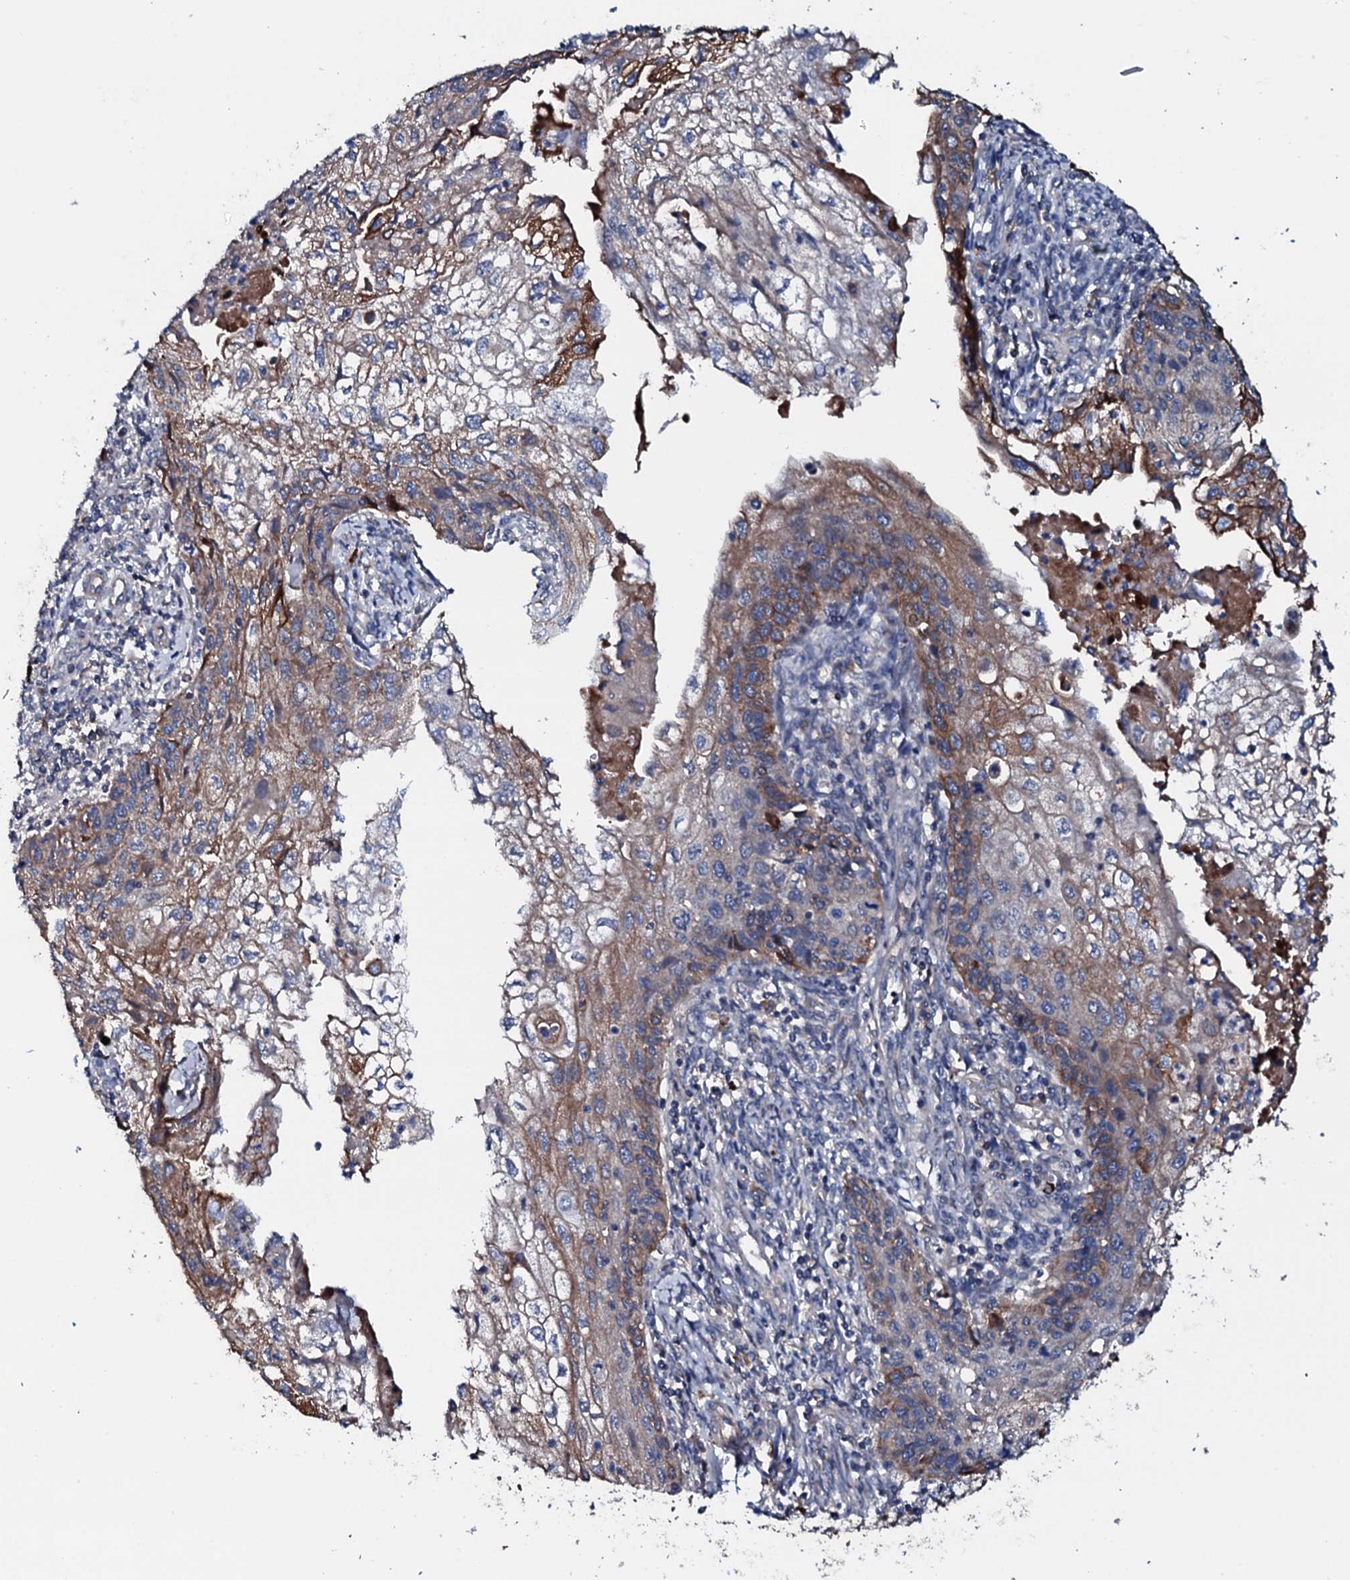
{"staining": {"intensity": "moderate", "quantity": "<25%", "location": "cytoplasmic/membranous"}, "tissue": "cervical cancer", "cell_type": "Tumor cells", "image_type": "cancer", "snomed": [{"axis": "morphology", "description": "Squamous cell carcinoma, NOS"}, {"axis": "topography", "description": "Cervix"}], "caption": "Moderate cytoplasmic/membranous protein positivity is seen in about <25% of tumor cells in cervical cancer (squamous cell carcinoma). The staining was performed using DAB to visualize the protein expression in brown, while the nuclei were stained in blue with hematoxylin (Magnification: 20x).", "gene": "NEK1", "patient": {"sex": "female", "age": 67}}